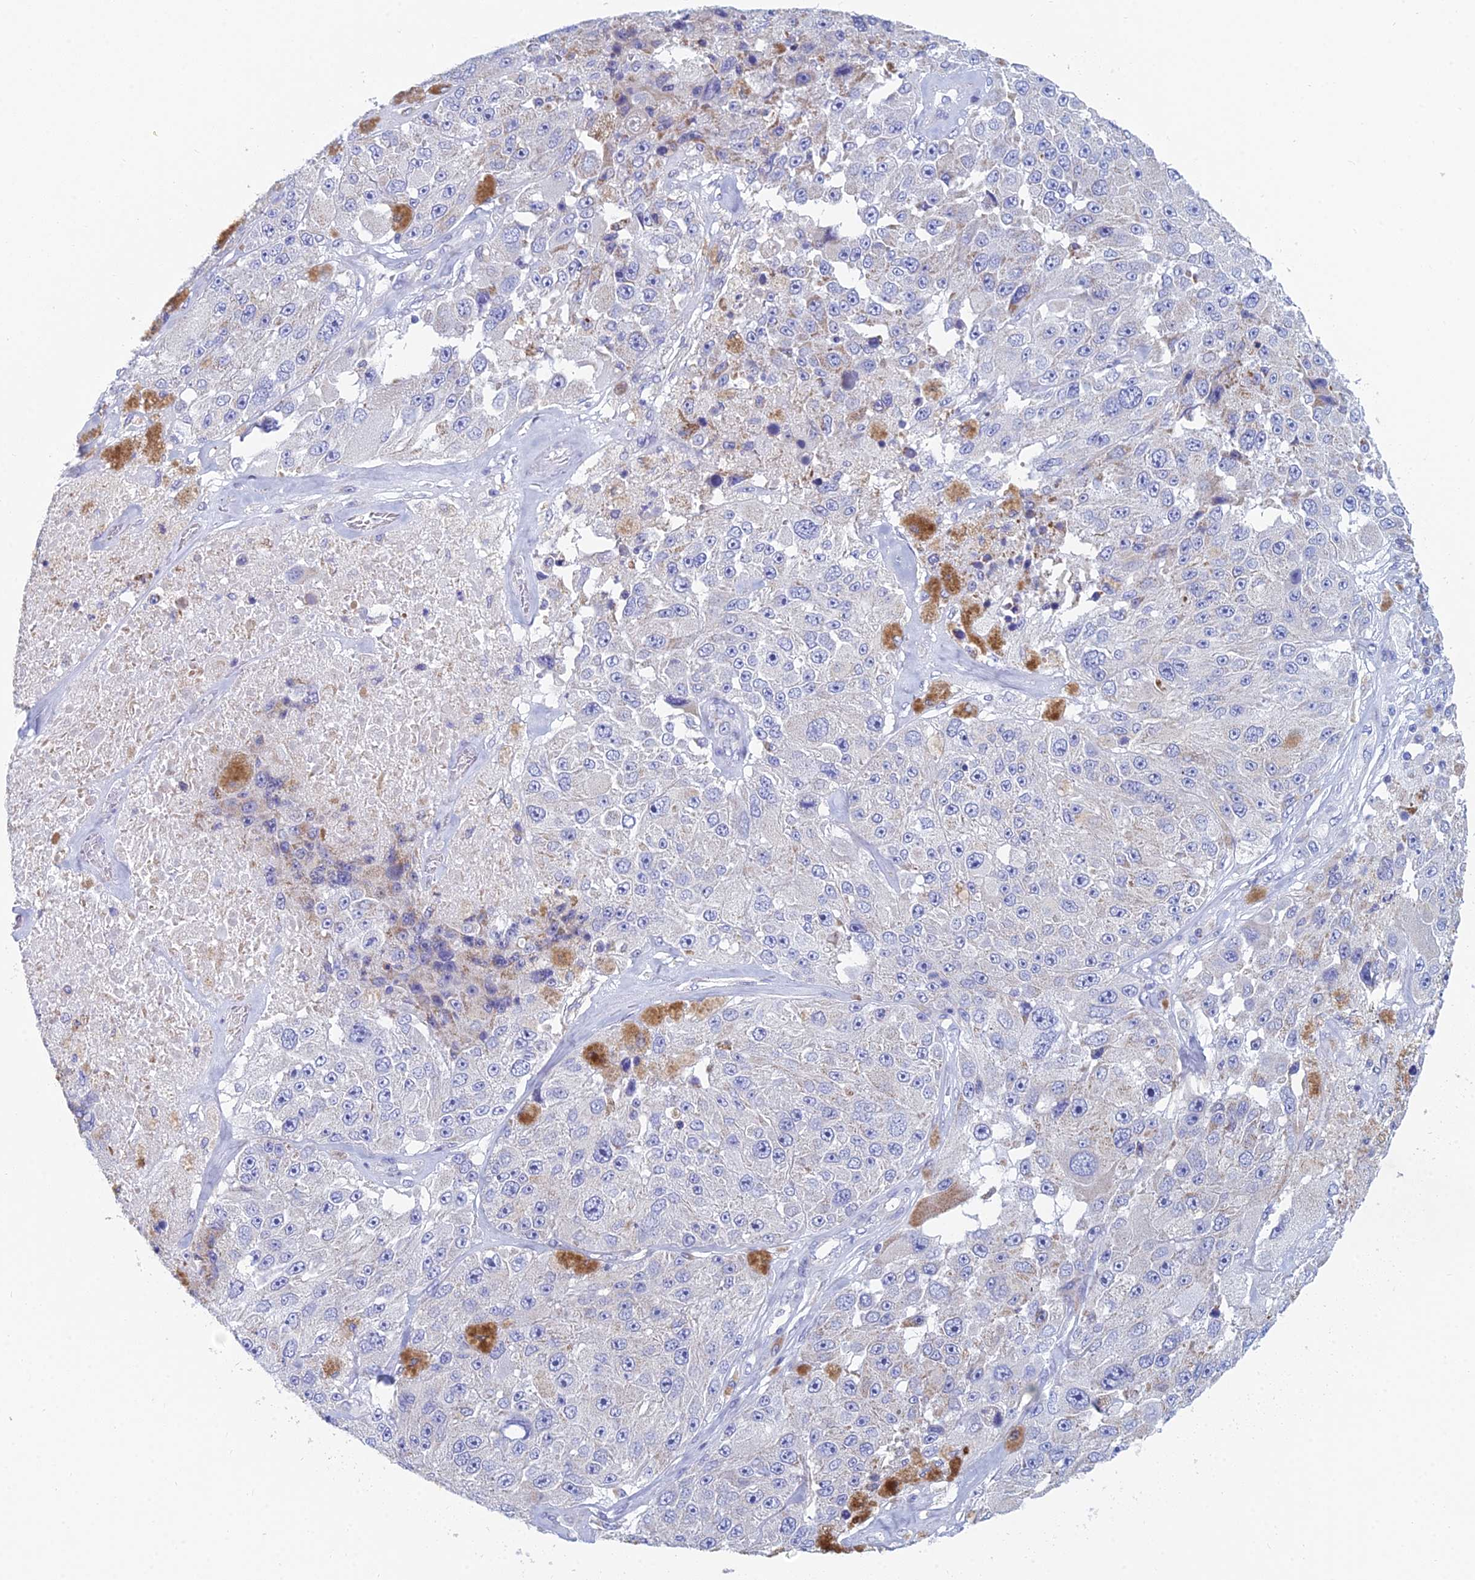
{"staining": {"intensity": "negative", "quantity": "none", "location": "none"}, "tissue": "melanoma", "cell_type": "Tumor cells", "image_type": "cancer", "snomed": [{"axis": "morphology", "description": "Malignant melanoma, Metastatic site"}, {"axis": "topography", "description": "Lymph node"}], "caption": "An IHC image of malignant melanoma (metastatic site) is shown. There is no staining in tumor cells of malignant melanoma (metastatic site). The staining was performed using DAB to visualize the protein expression in brown, while the nuclei were stained in blue with hematoxylin (Magnification: 20x).", "gene": "ACSM1", "patient": {"sex": "male", "age": 62}}